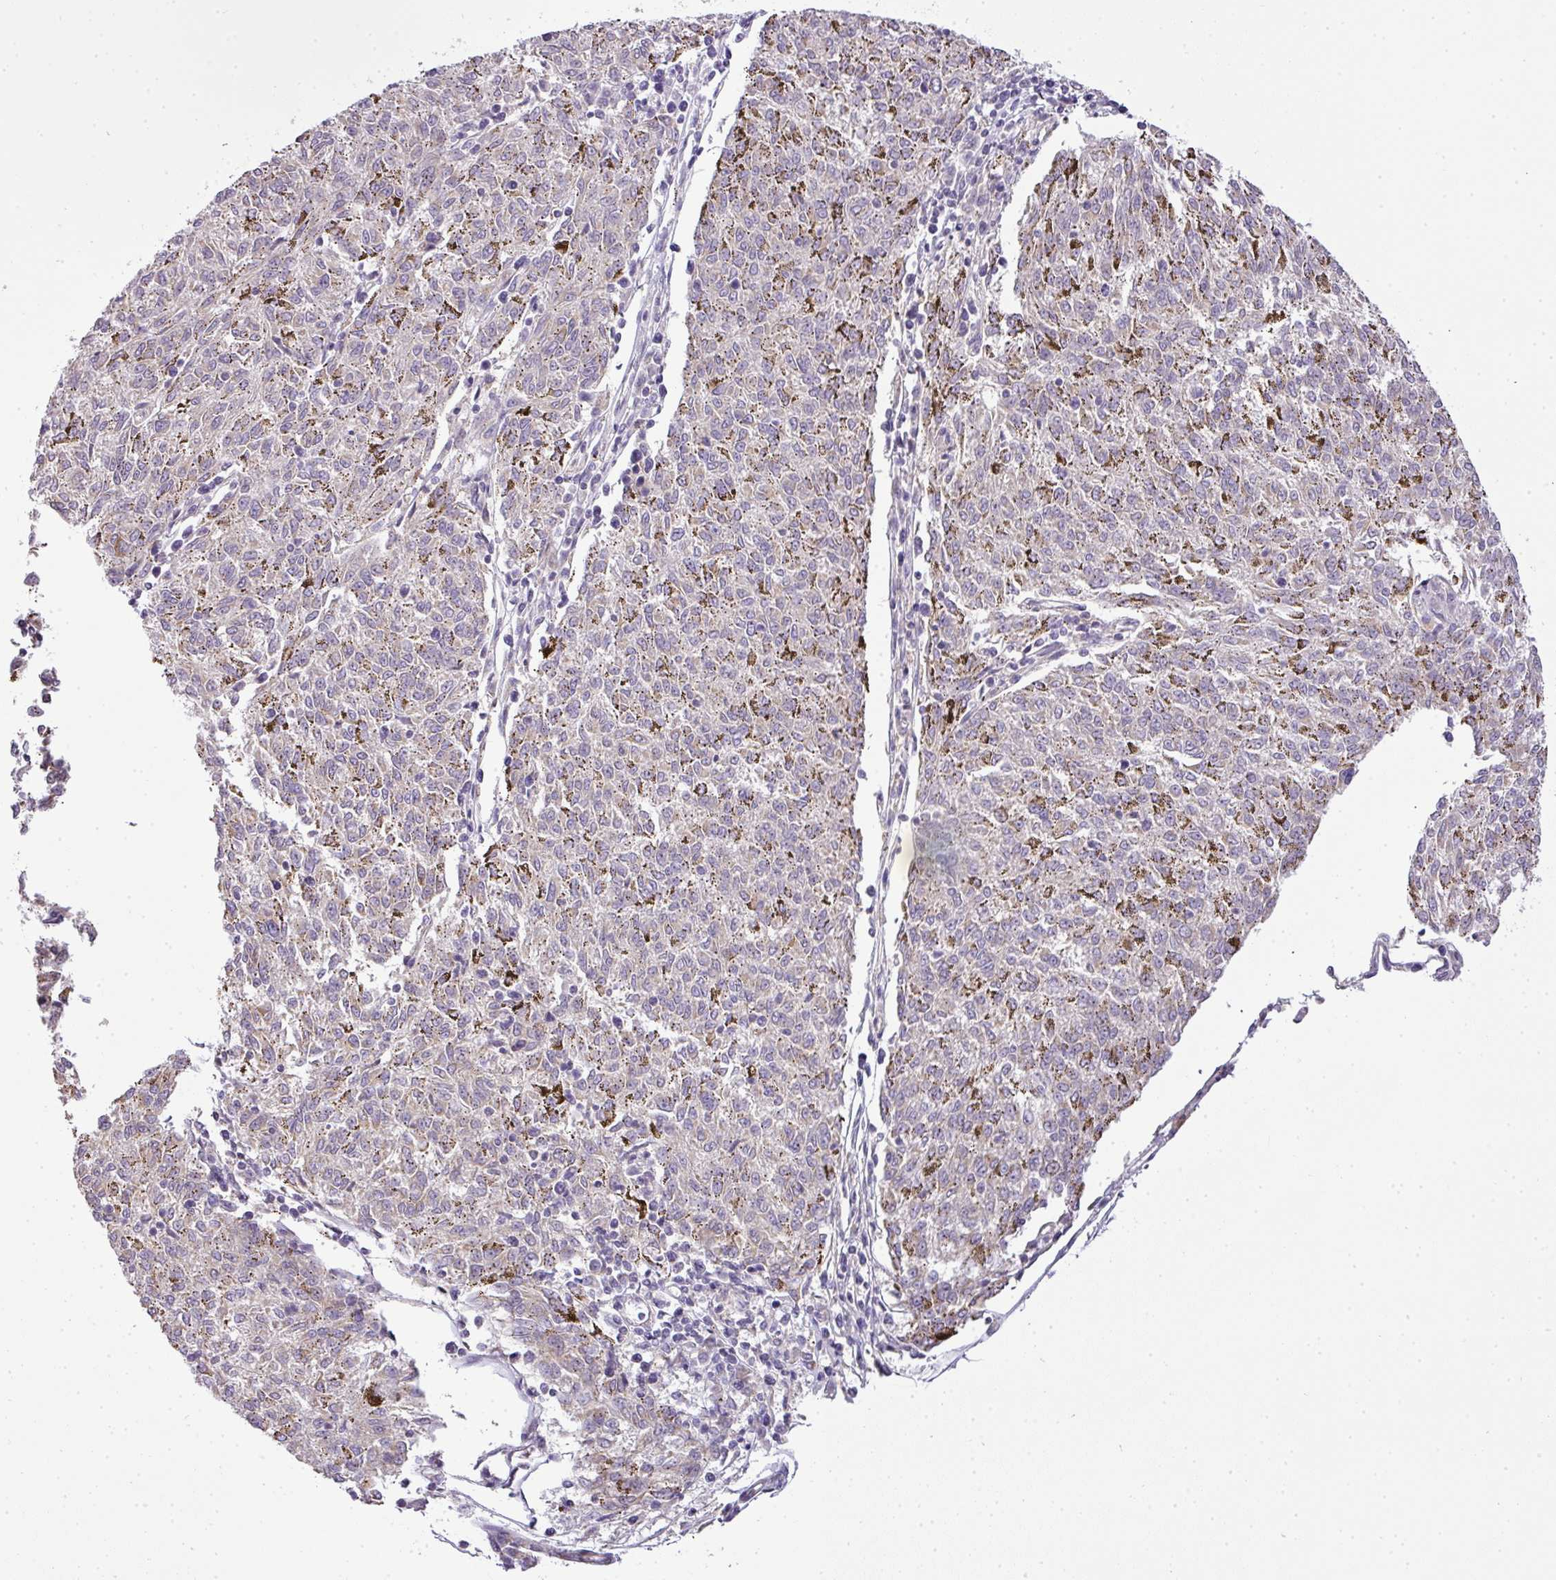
{"staining": {"intensity": "negative", "quantity": "none", "location": "none"}, "tissue": "melanoma", "cell_type": "Tumor cells", "image_type": "cancer", "snomed": [{"axis": "morphology", "description": "Malignant melanoma, NOS"}, {"axis": "topography", "description": "Skin"}], "caption": "Malignant melanoma stained for a protein using IHC exhibits no staining tumor cells.", "gene": "ZDHHC1", "patient": {"sex": "female", "age": 72}}